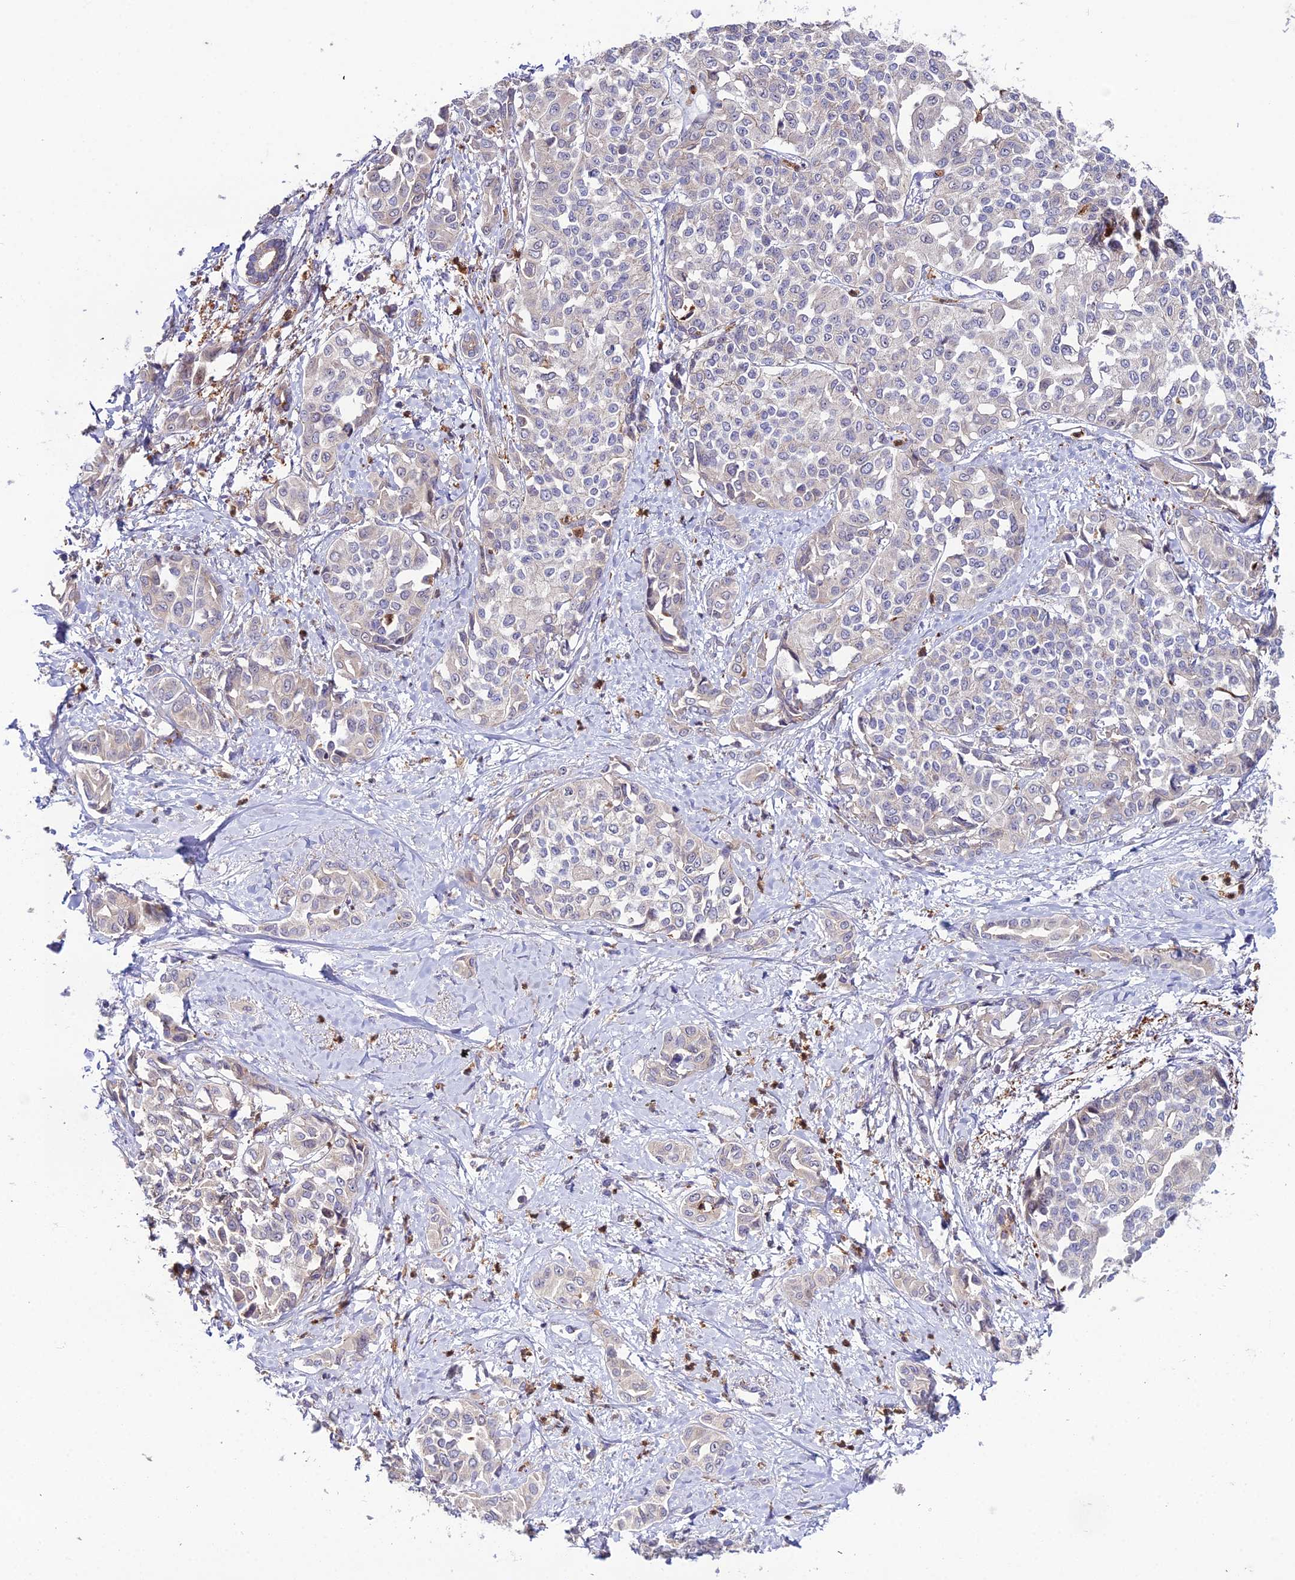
{"staining": {"intensity": "negative", "quantity": "none", "location": "none"}, "tissue": "liver cancer", "cell_type": "Tumor cells", "image_type": "cancer", "snomed": [{"axis": "morphology", "description": "Cholangiocarcinoma"}, {"axis": "topography", "description": "Liver"}], "caption": "Liver cholangiocarcinoma was stained to show a protein in brown. There is no significant positivity in tumor cells. The staining was performed using DAB to visualize the protein expression in brown, while the nuclei were stained in blue with hematoxylin (Magnification: 20x).", "gene": "EID2", "patient": {"sex": "female", "age": 77}}